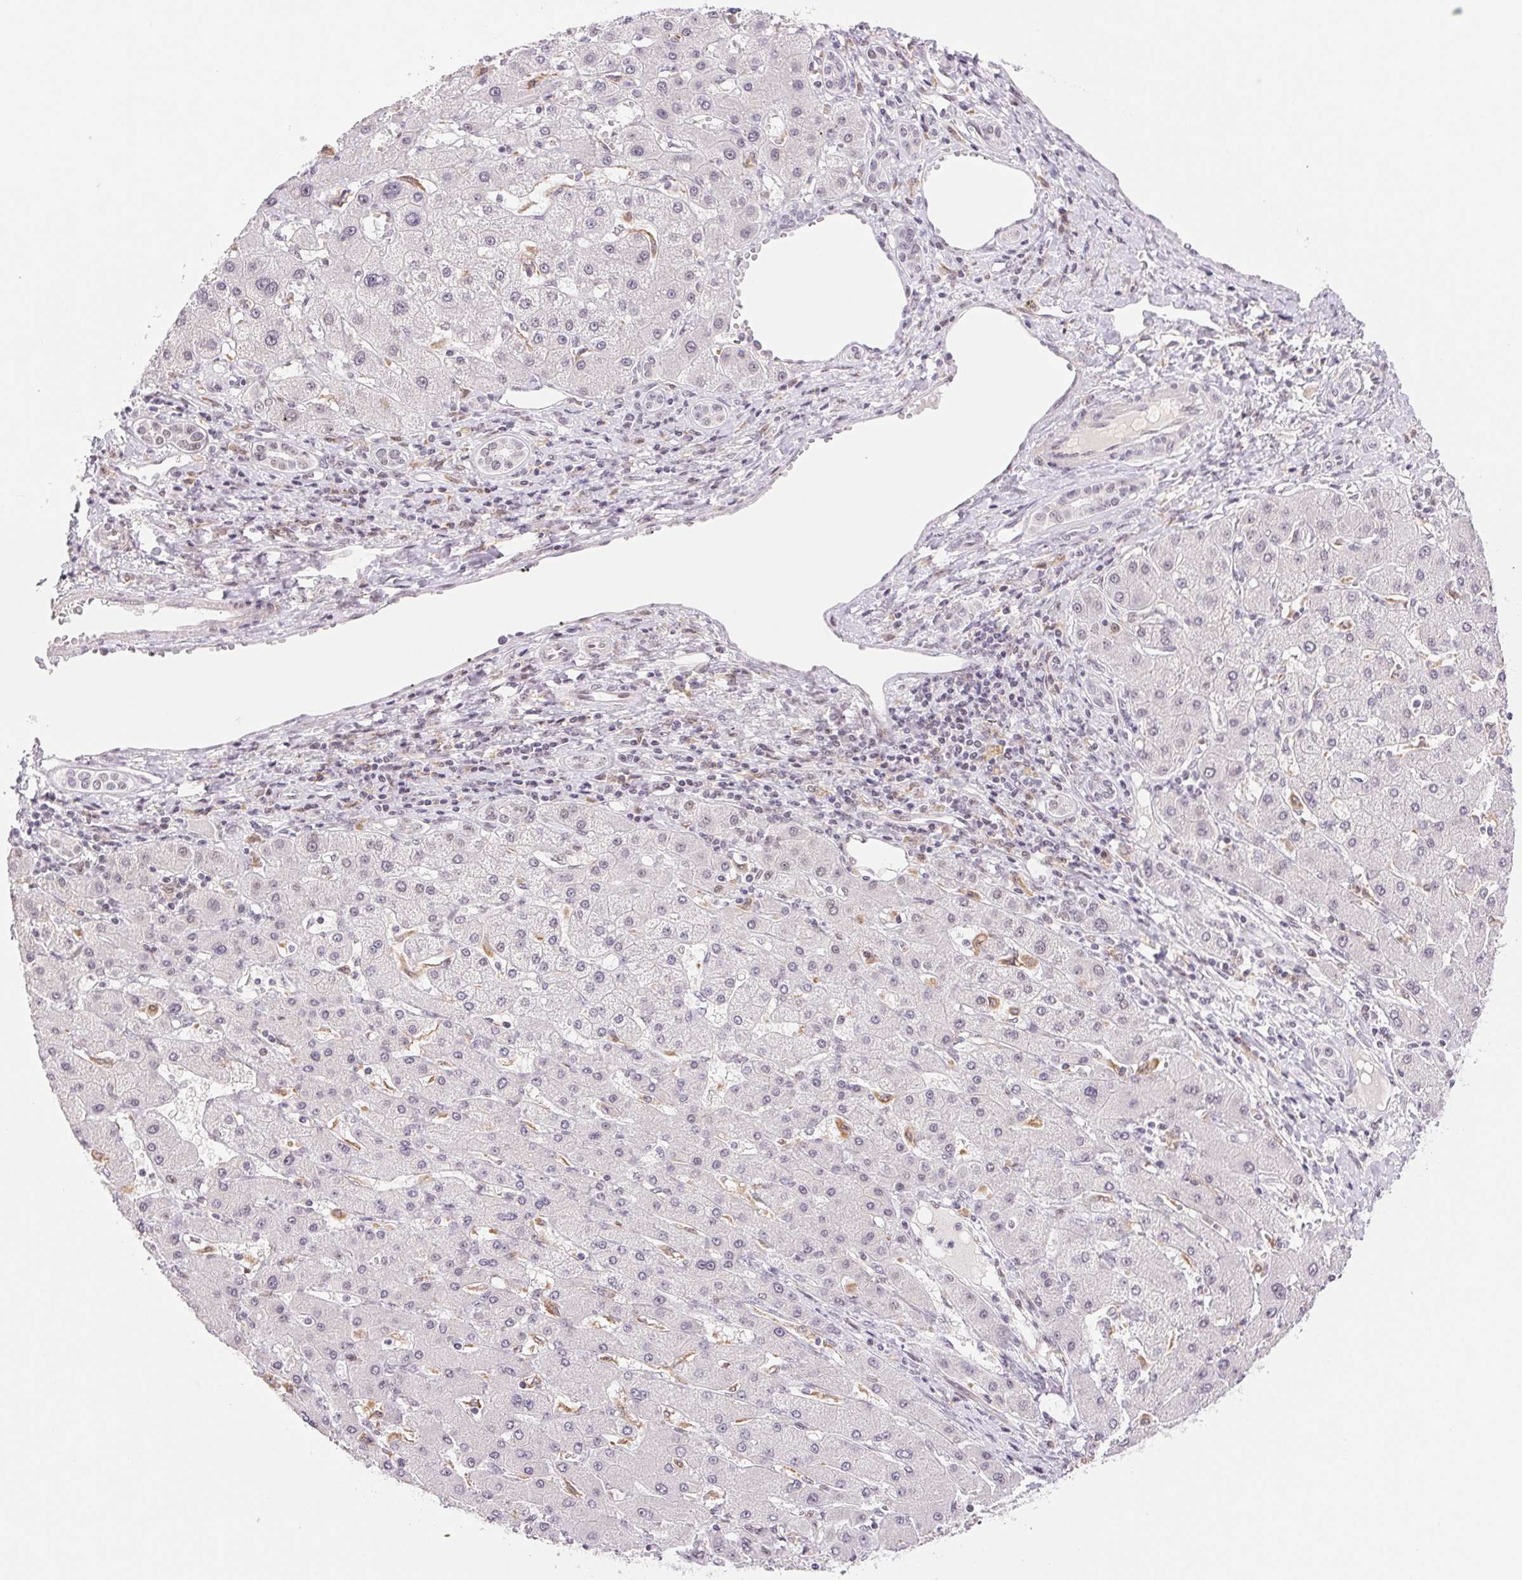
{"staining": {"intensity": "moderate", "quantity": "<25%", "location": "nuclear"}, "tissue": "liver cancer", "cell_type": "Tumor cells", "image_type": "cancer", "snomed": [{"axis": "morphology", "description": "Cholangiocarcinoma"}, {"axis": "topography", "description": "Liver"}], "caption": "The histopathology image displays staining of cholangiocarcinoma (liver), revealing moderate nuclear protein expression (brown color) within tumor cells. Nuclei are stained in blue.", "gene": "PRPF18", "patient": {"sex": "male", "age": 59}}